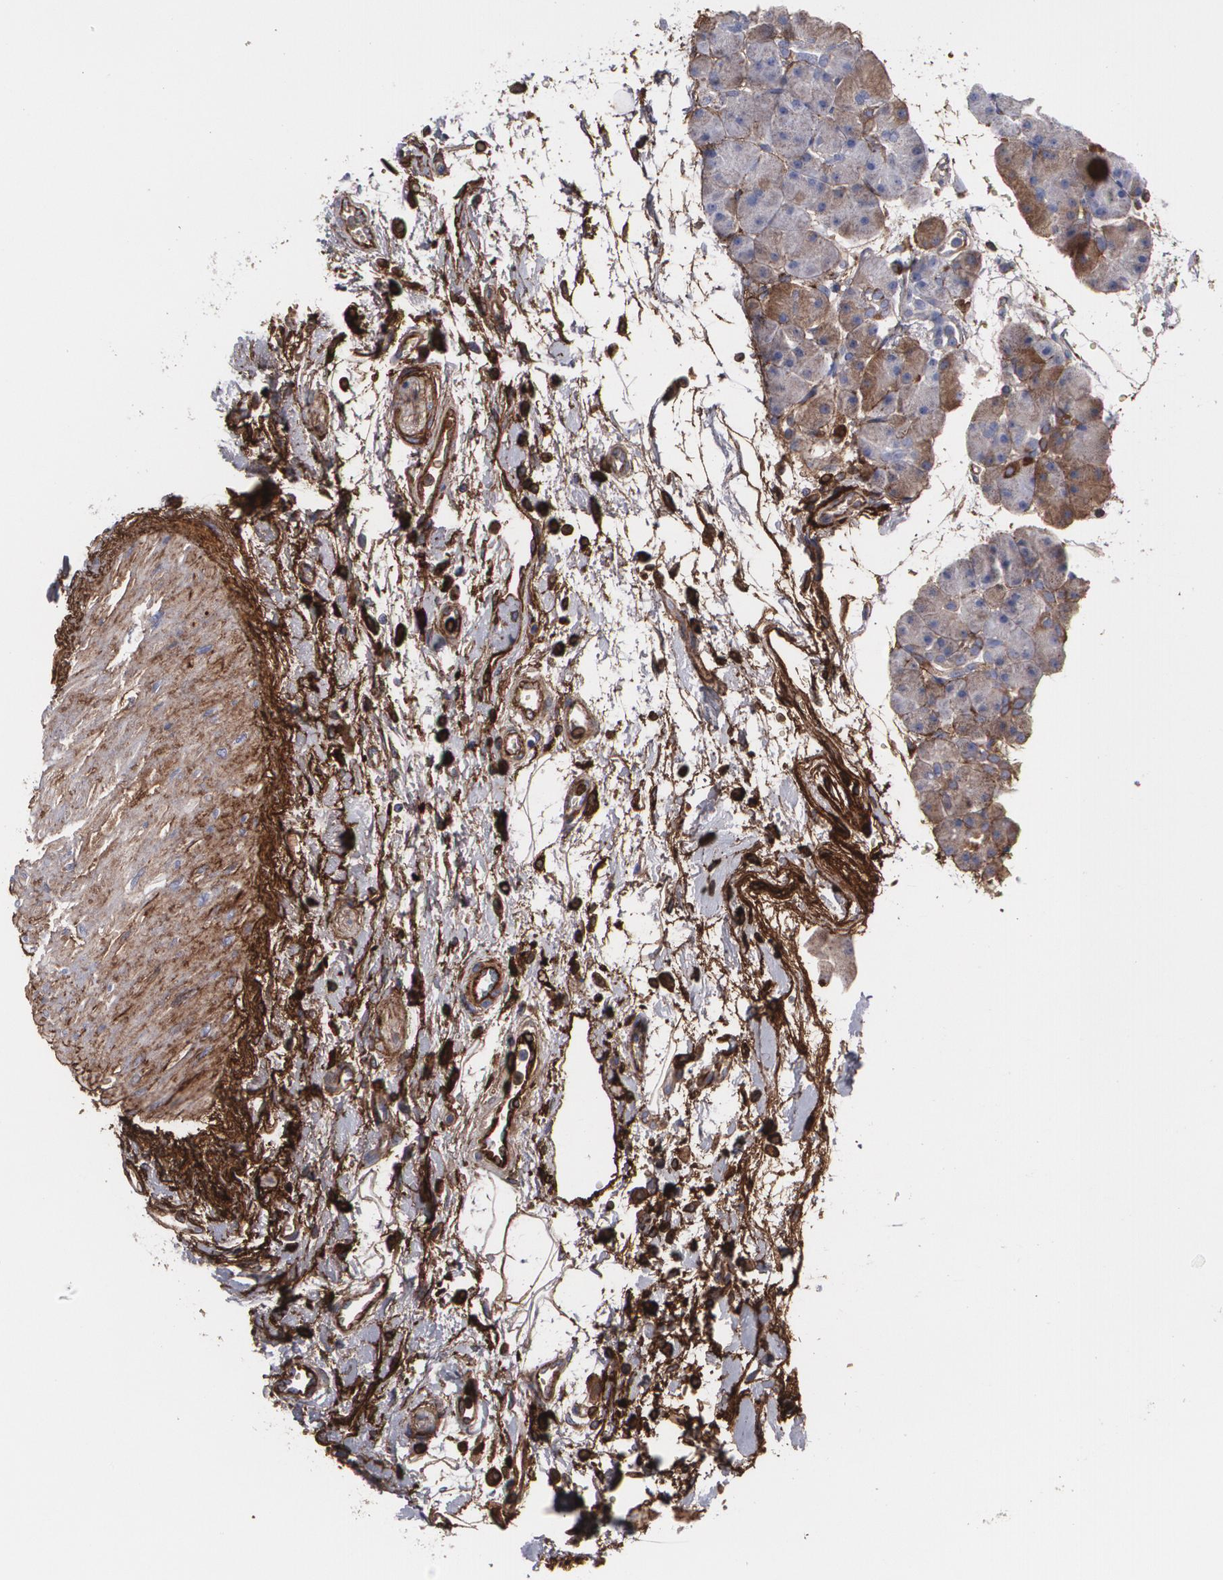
{"staining": {"intensity": "negative", "quantity": "none", "location": "none"}, "tissue": "pancreas", "cell_type": "Exocrine glandular cells", "image_type": "normal", "snomed": [{"axis": "morphology", "description": "Normal tissue, NOS"}, {"axis": "topography", "description": "Pancreas"}], "caption": "This micrograph is of benign pancreas stained with IHC to label a protein in brown with the nuclei are counter-stained blue. There is no staining in exocrine glandular cells.", "gene": "FBLN1", "patient": {"sex": "male", "age": 66}}